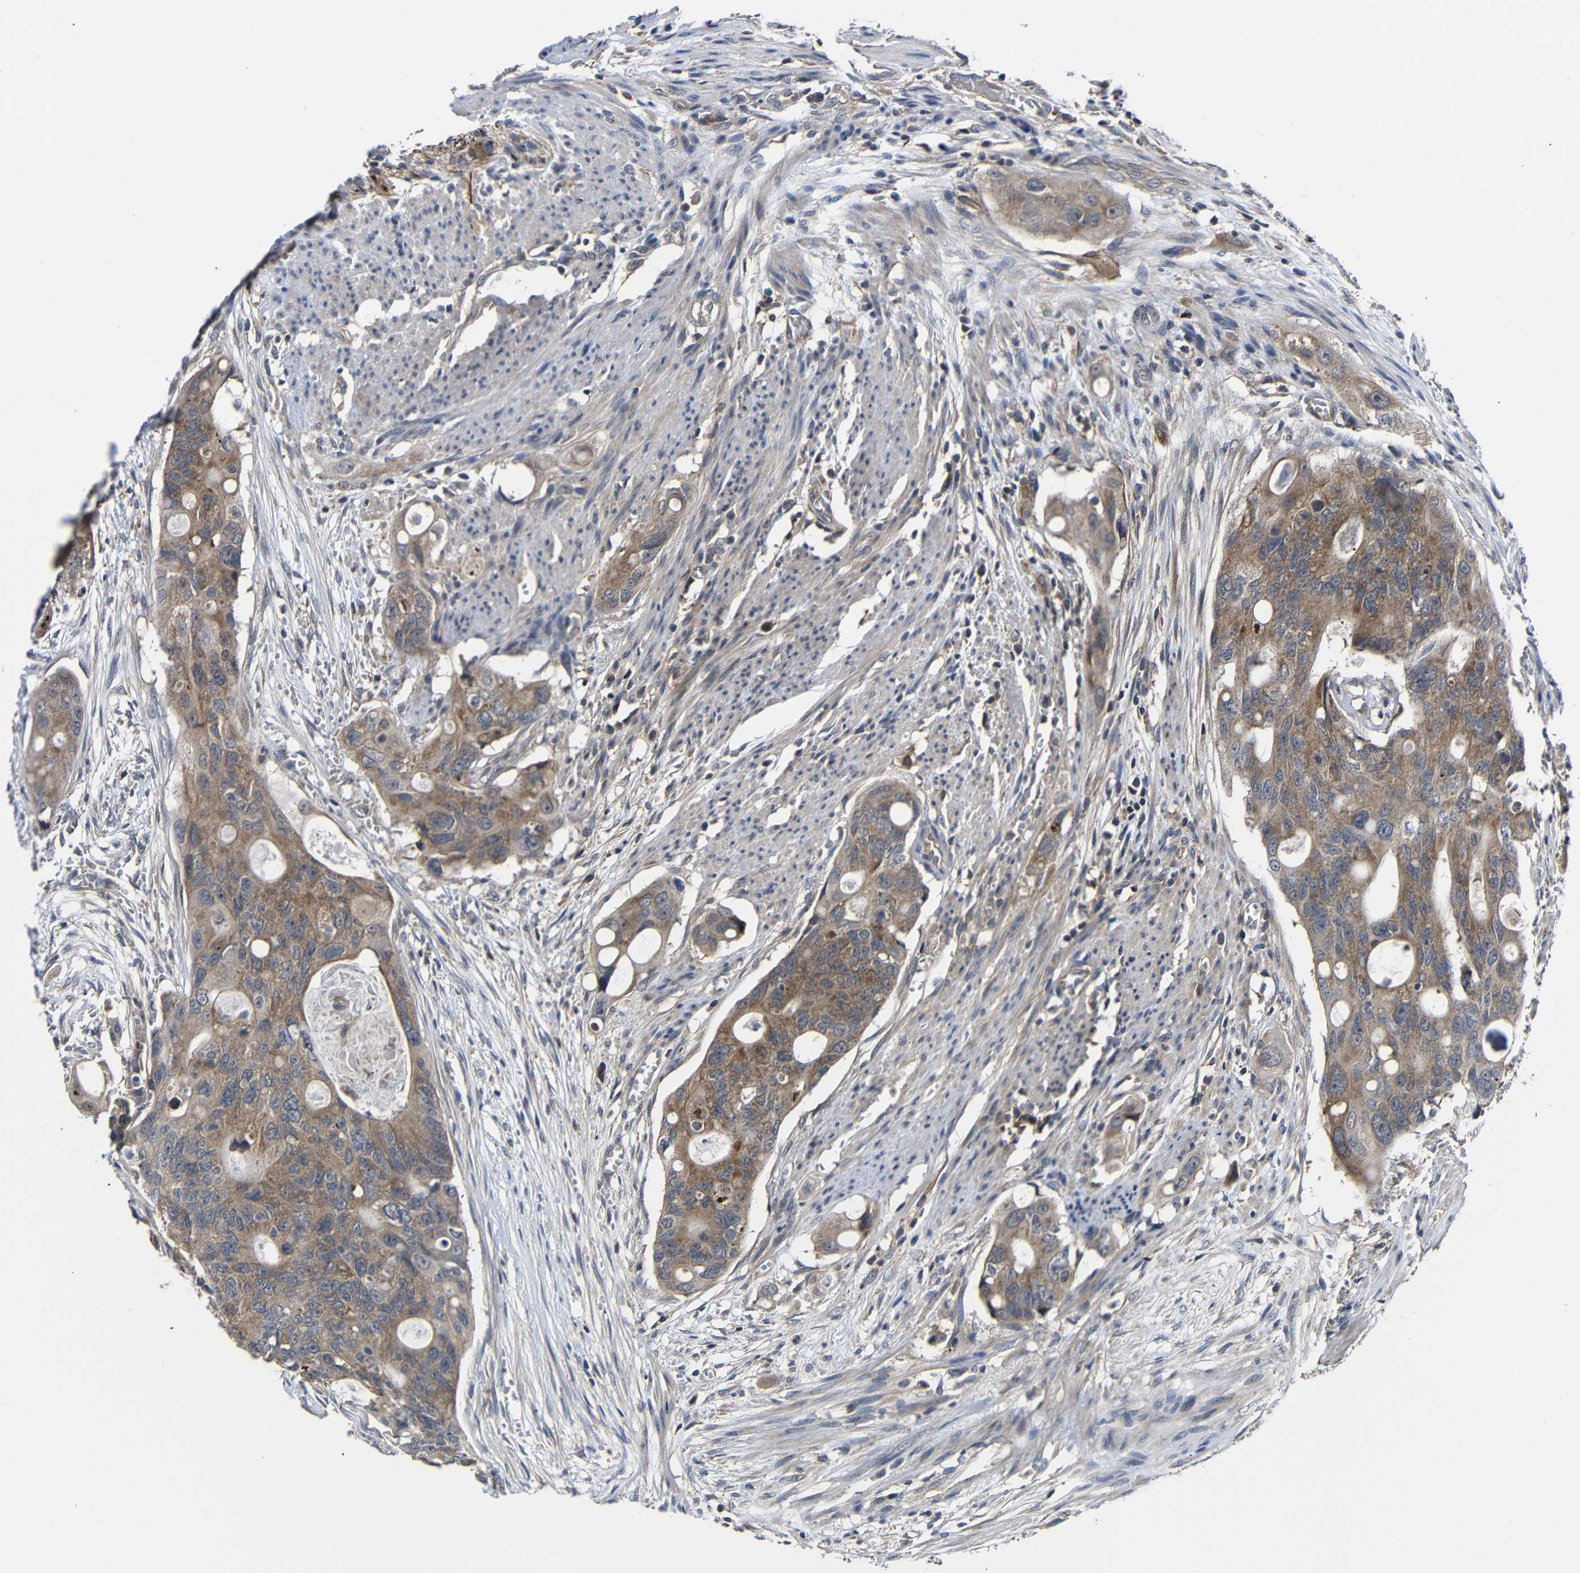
{"staining": {"intensity": "moderate", "quantity": ">75%", "location": "cytoplasmic/membranous"}, "tissue": "colorectal cancer", "cell_type": "Tumor cells", "image_type": "cancer", "snomed": [{"axis": "morphology", "description": "Adenocarcinoma, NOS"}, {"axis": "topography", "description": "Colon"}], "caption": "Brown immunohistochemical staining in human colorectal adenocarcinoma displays moderate cytoplasmic/membranous positivity in about >75% of tumor cells.", "gene": "LPAR5", "patient": {"sex": "female", "age": 57}}